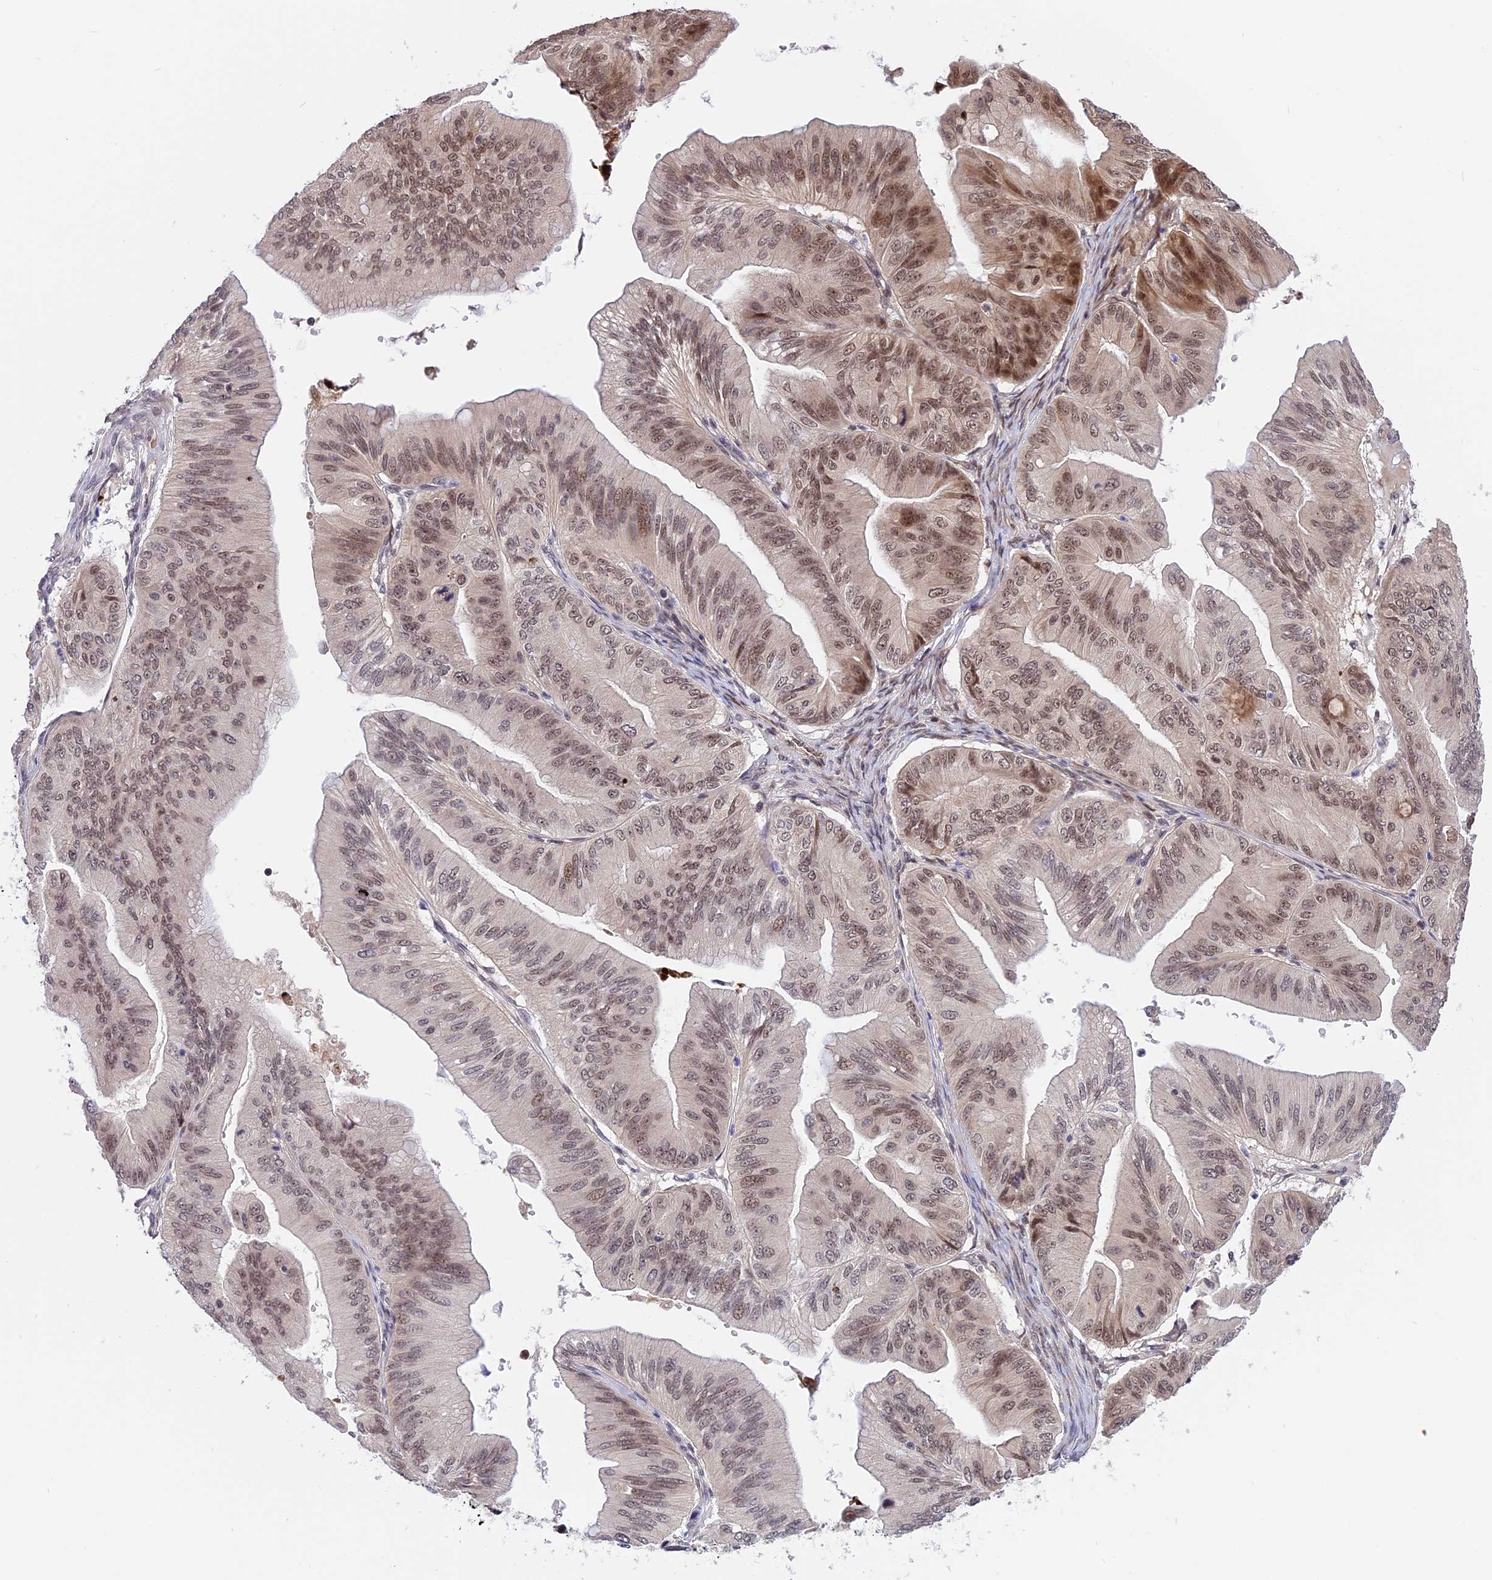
{"staining": {"intensity": "moderate", "quantity": ">75%", "location": "nuclear"}, "tissue": "ovarian cancer", "cell_type": "Tumor cells", "image_type": "cancer", "snomed": [{"axis": "morphology", "description": "Cystadenocarcinoma, mucinous, NOS"}, {"axis": "topography", "description": "Ovary"}], "caption": "Immunohistochemistry of ovarian cancer (mucinous cystadenocarcinoma) exhibits medium levels of moderate nuclear staining in about >75% of tumor cells. The staining was performed using DAB (3,3'-diaminobenzidine) to visualize the protein expression in brown, while the nuclei were stained in blue with hematoxylin (Magnification: 20x).", "gene": "POLR2C", "patient": {"sex": "female", "age": 61}}